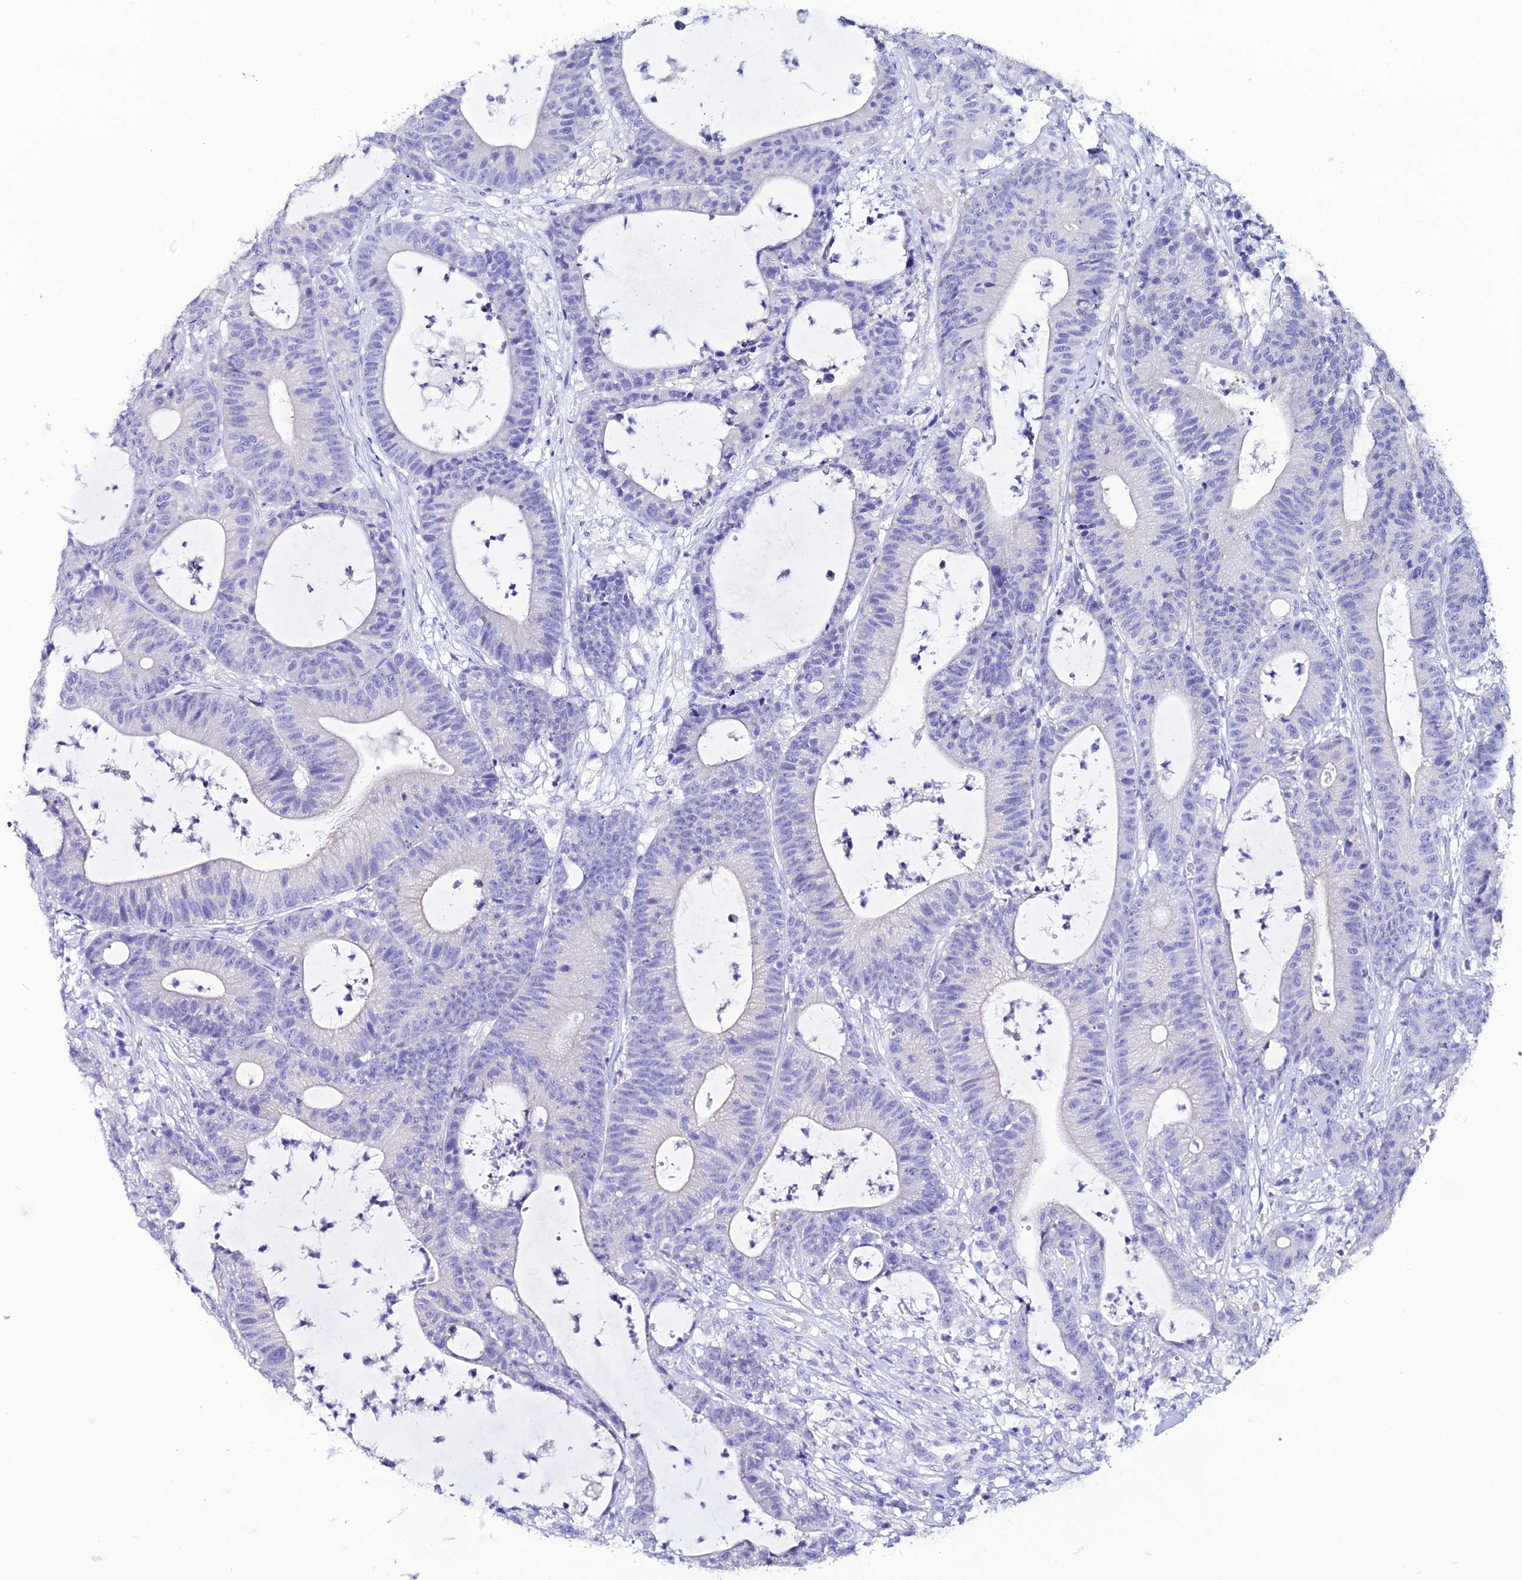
{"staining": {"intensity": "negative", "quantity": "none", "location": "none"}, "tissue": "colorectal cancer", "cell_type": "Tumor cells", "image_type": "cancer", "snomed": [{"axis": "morphology", "description": "Adenocarcinoma, NOS"}, {"axis": "topography", "description": "Colon"}], "caption": "There is no significant staining in tumor cells of colorectal adenocarcinoma.", "gene": "OR4D5", "patient": {"sex": "female", "age": 84}}